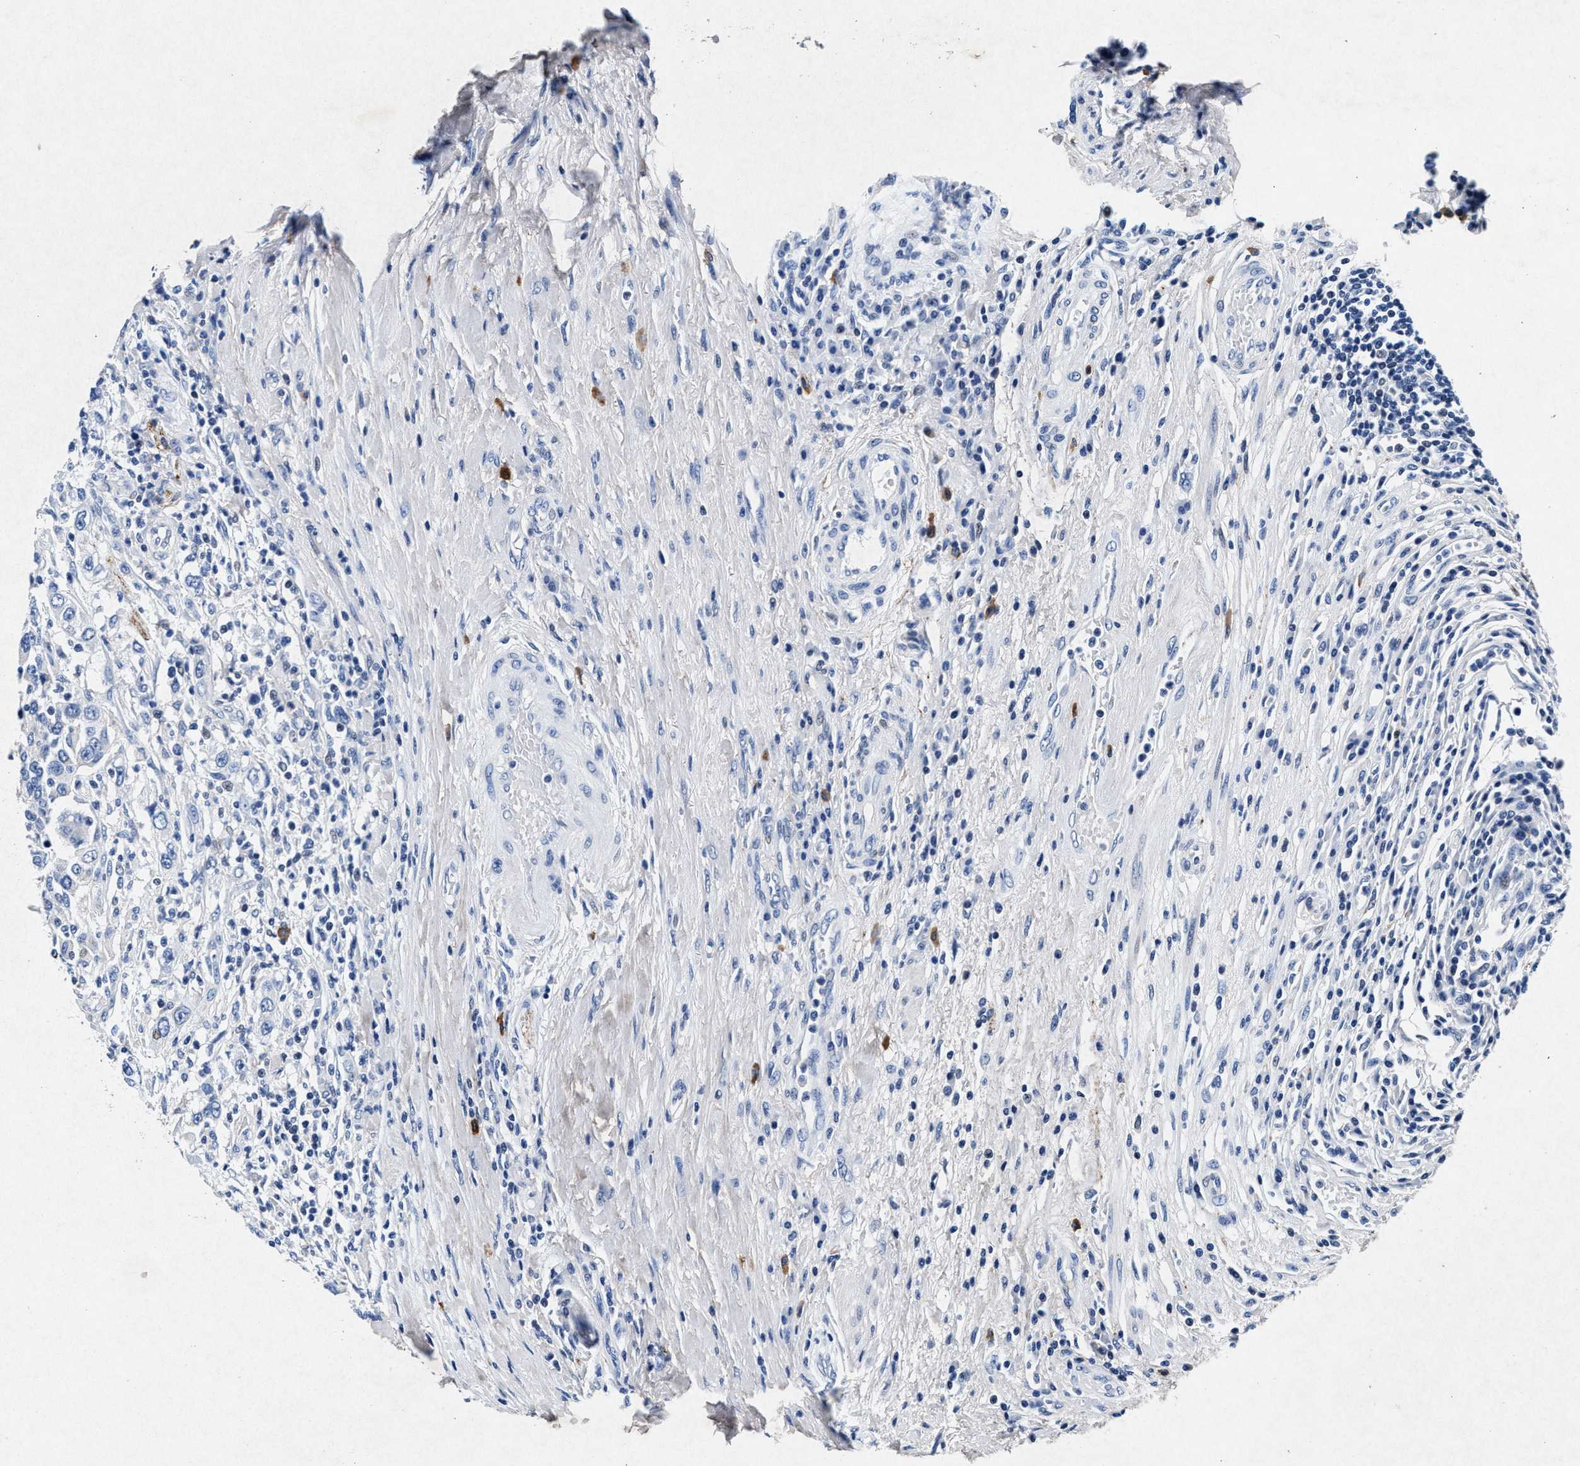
{"staining": {"intensity": "negative", "quantity": "none", "location": "none"}, "tissue": "urothelial cancer", "cell_type": "Tumor cells", "image_type": "cancer", "snomed": [{"axis": "morphology", "description": "Urothelial carcinoma, High grade"}, {"axis": "topography", "description": "Urinary bladder"}], "caption": "The immunohistochemistry micrograph has no significant expression in tumor cells of urothelial carcinoma (high-grade) tissue. Nuclei are stained in blue.", "gene": "MAP6", "patient": {"sex": "female", "age": 80}}